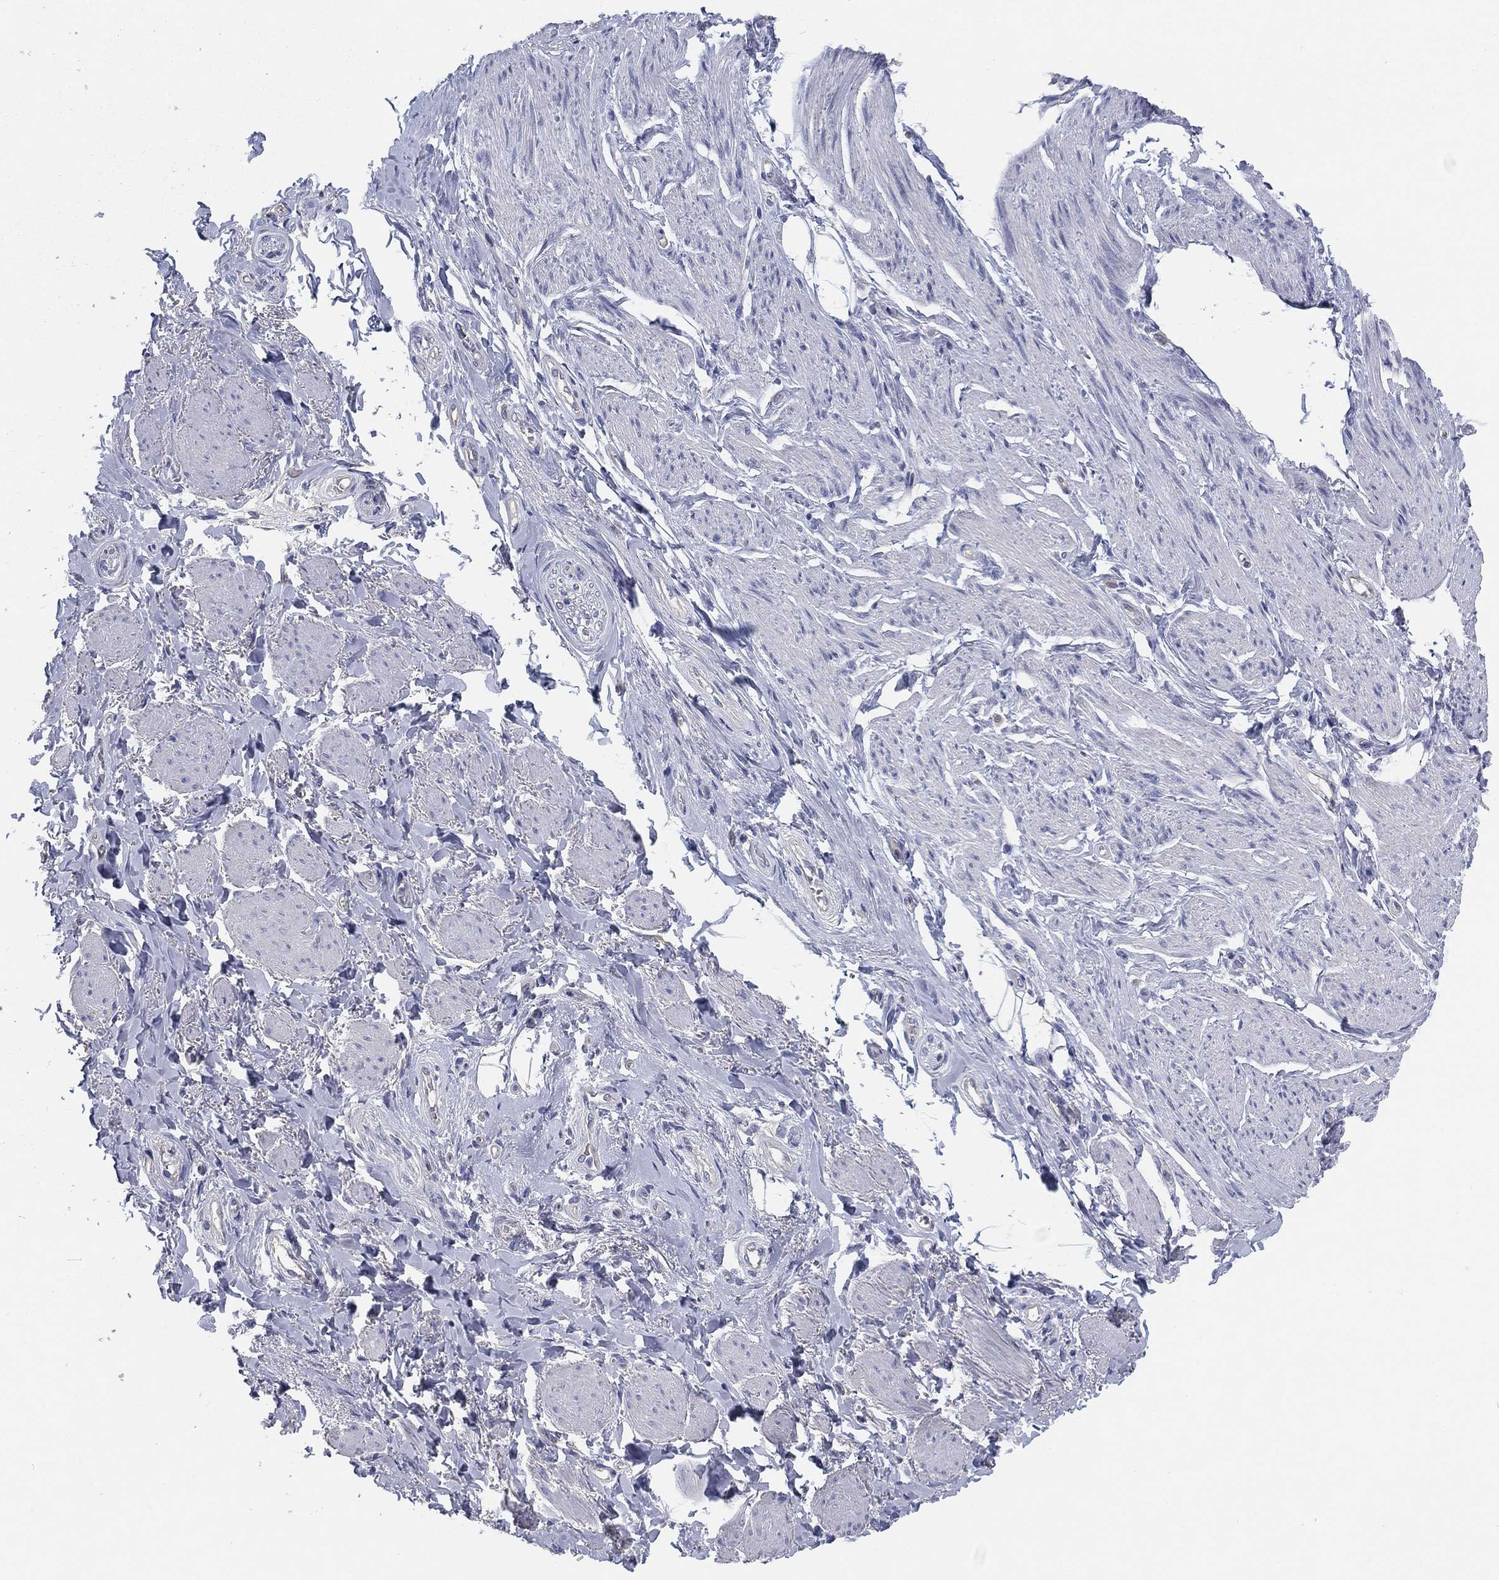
{"staining": {"intensity": "negative", "quantity": "none", "location": "none"}, "tissue": "soft tissue", "cell_type": "Fibroblasts", "image_type": "normal", "snomed": [{"axis": "morphology", "description": "Normal tissue, NOS"}, {"axis": "topography", "description": "Skeletal muscle"}, {"axis": "topography", "description": "Anal"}, {"axis": "topography", "description": "Peripheral nerve tissue"}], "caption": "Soft tissue stained for a protein using IHC displays no staining fibroblasts.", "gene": "CCDC70", "patient": {"sex": "male", "age": 53}}